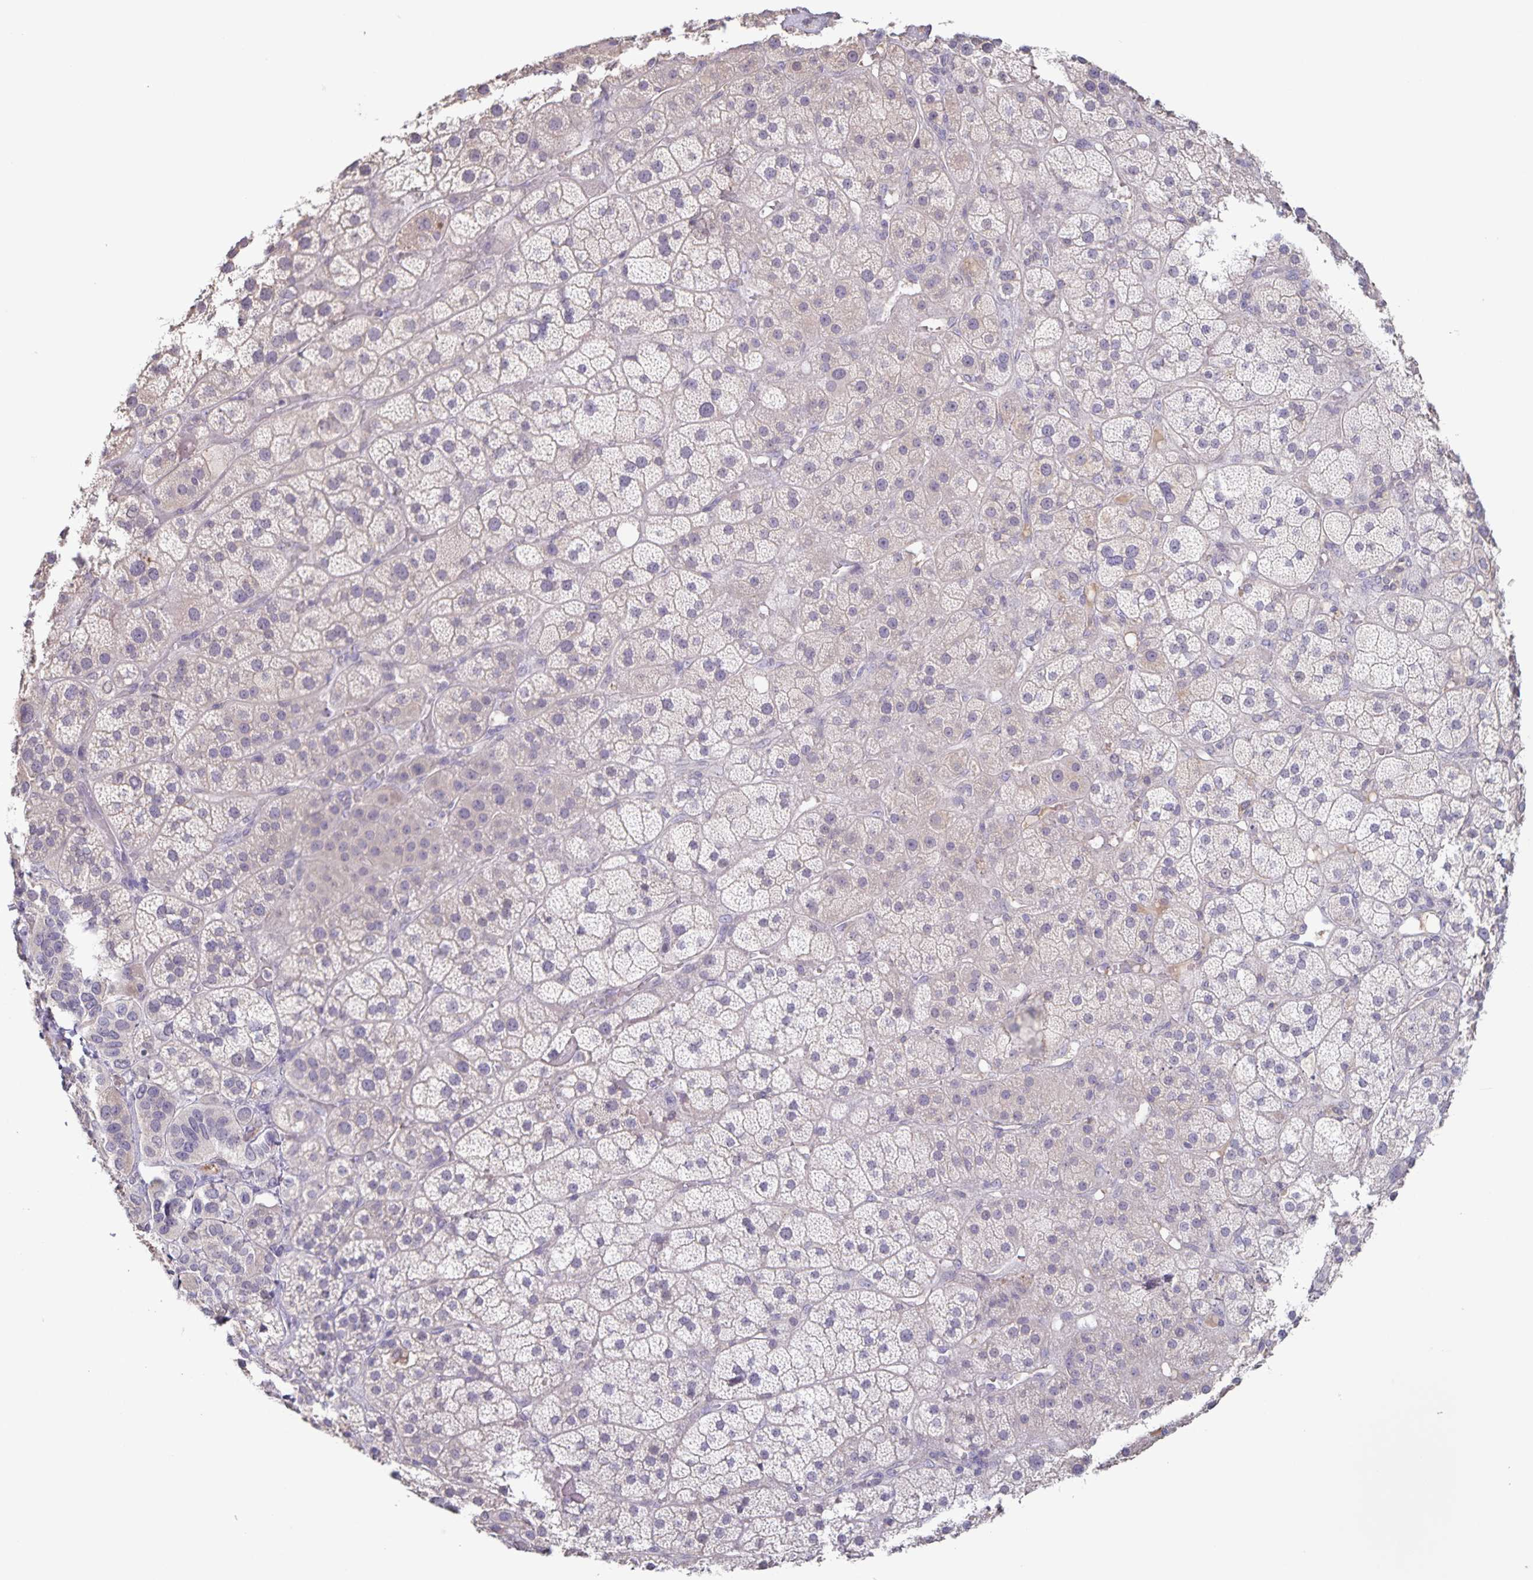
{"staining": {"intensity": "weak", "quantity": "<25%", "location": "cytoplasmic/membranous"}, "tissue": "adrenal gland", "cell_type": "Glandular cells", "image_type": "normal", "snomed": [{"axis": "morphology", "description": "Normal tissue, NOS"}, {"axis": "topography", "description": "Adrenal gland"}], "caption": "DAB immunohistochemical staining of unremarkable human adrenal gland shows no significant staining in glandular cells. (Stains: DAB (3,3'-diaminobenzidine) immunohistochemistry (IHC) with hematoxylin counter stain, Microscopy: brightfield microscopy at high magnification).", "gene": "INSL5", "patient": {"sex": "male", "age": 57}}